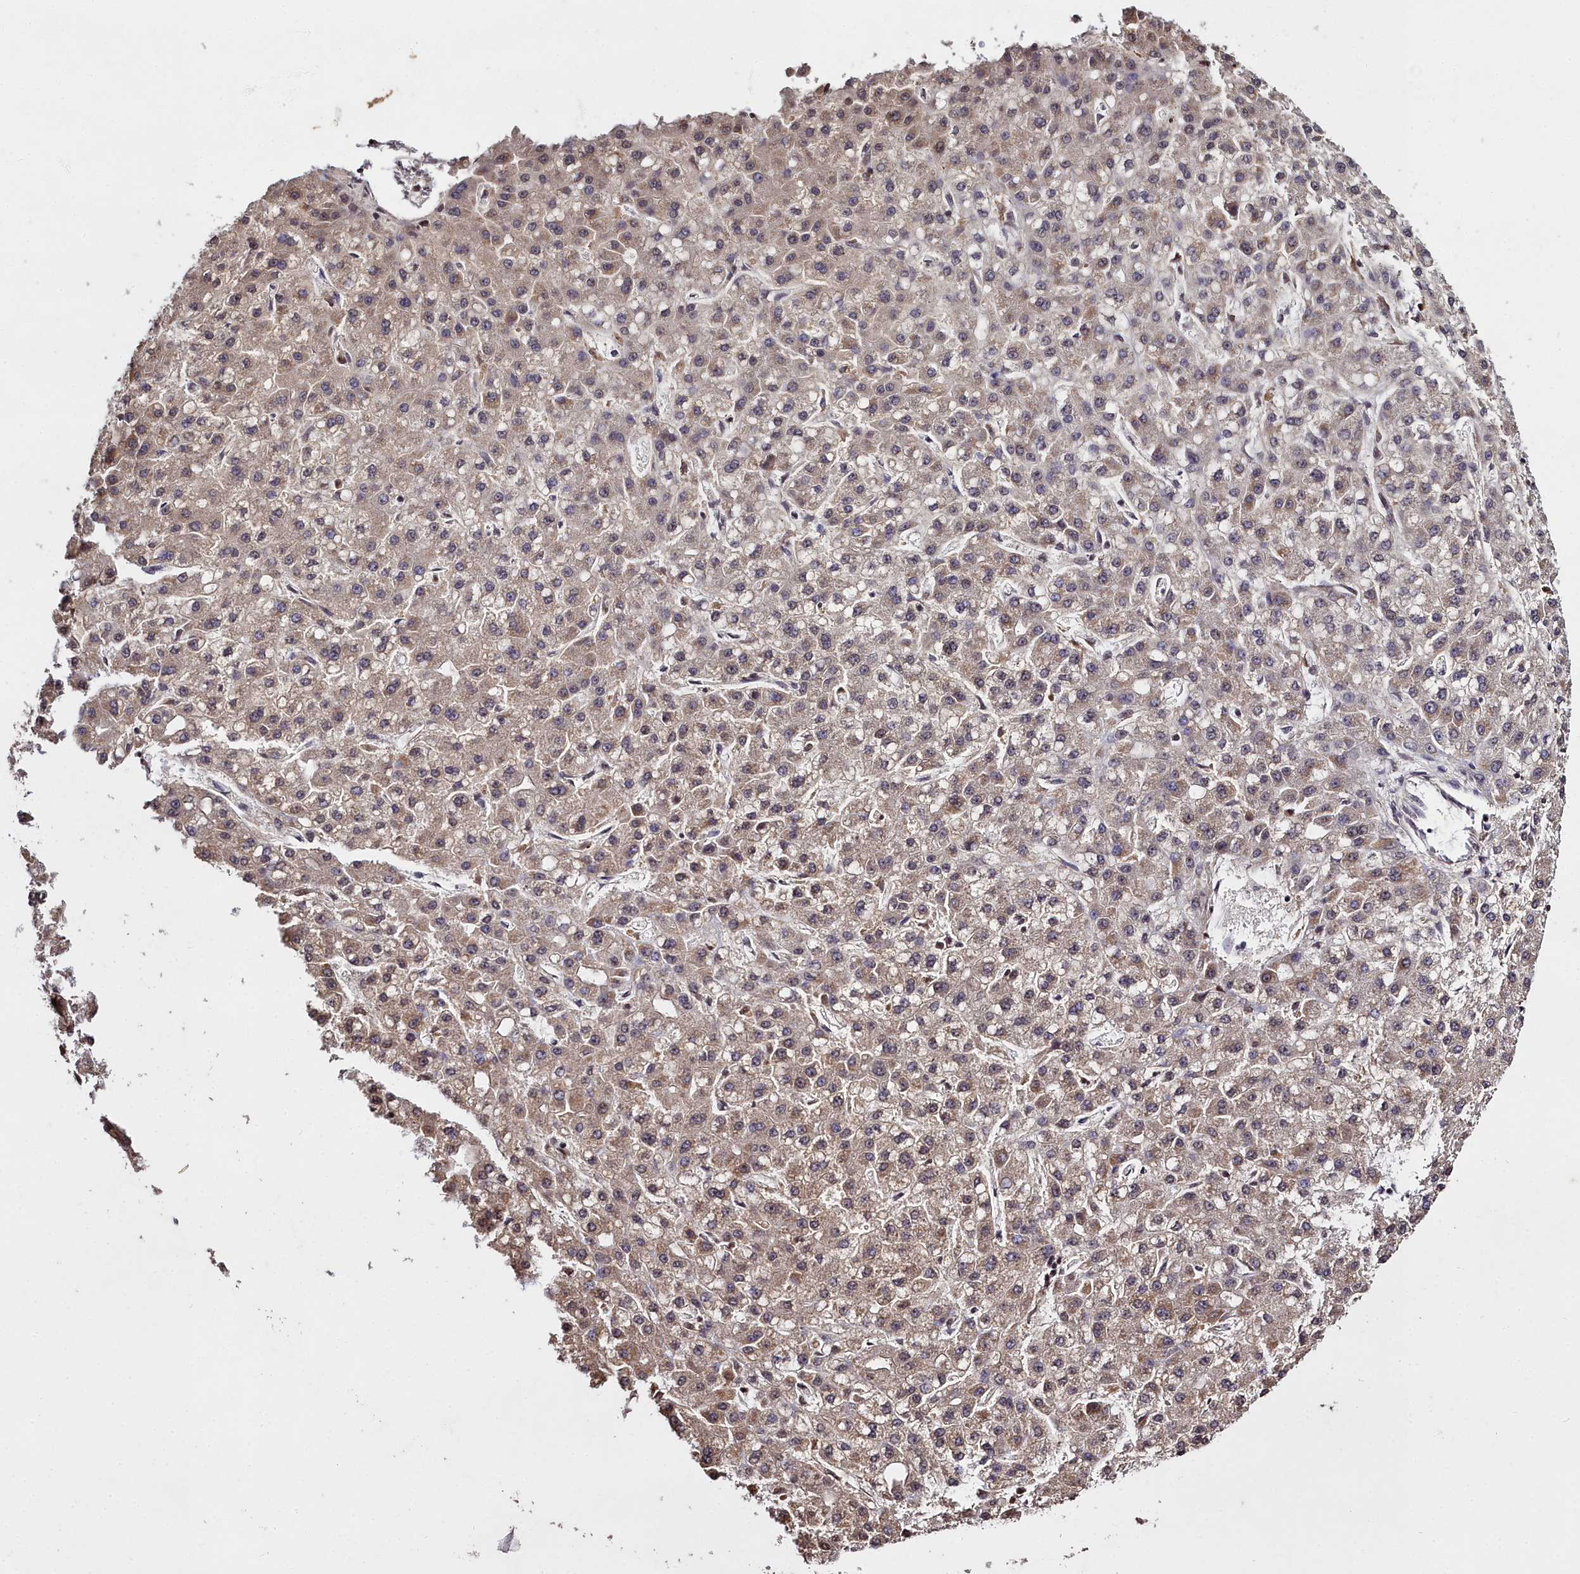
{"staining": {"intensity": "weak", "quantity": ">75%", "location": "cytoplasmic/membranous"}, "tissue": "liver cancer", "cell_type": "Tumor cells", "image_type": "cancer", "snomed": [{"axis": "morphology", "description": "Carcinoma, Hepatocellular, NOS"}, {"axis": "topography", "description": "Liver"}], "caption": "Liver cancer stained for a protein reveals weak cytoplasmic/membranous positivity in tumor cells.", "gene": "FZD4", "patient": {"sex": "male", "age": 67}}